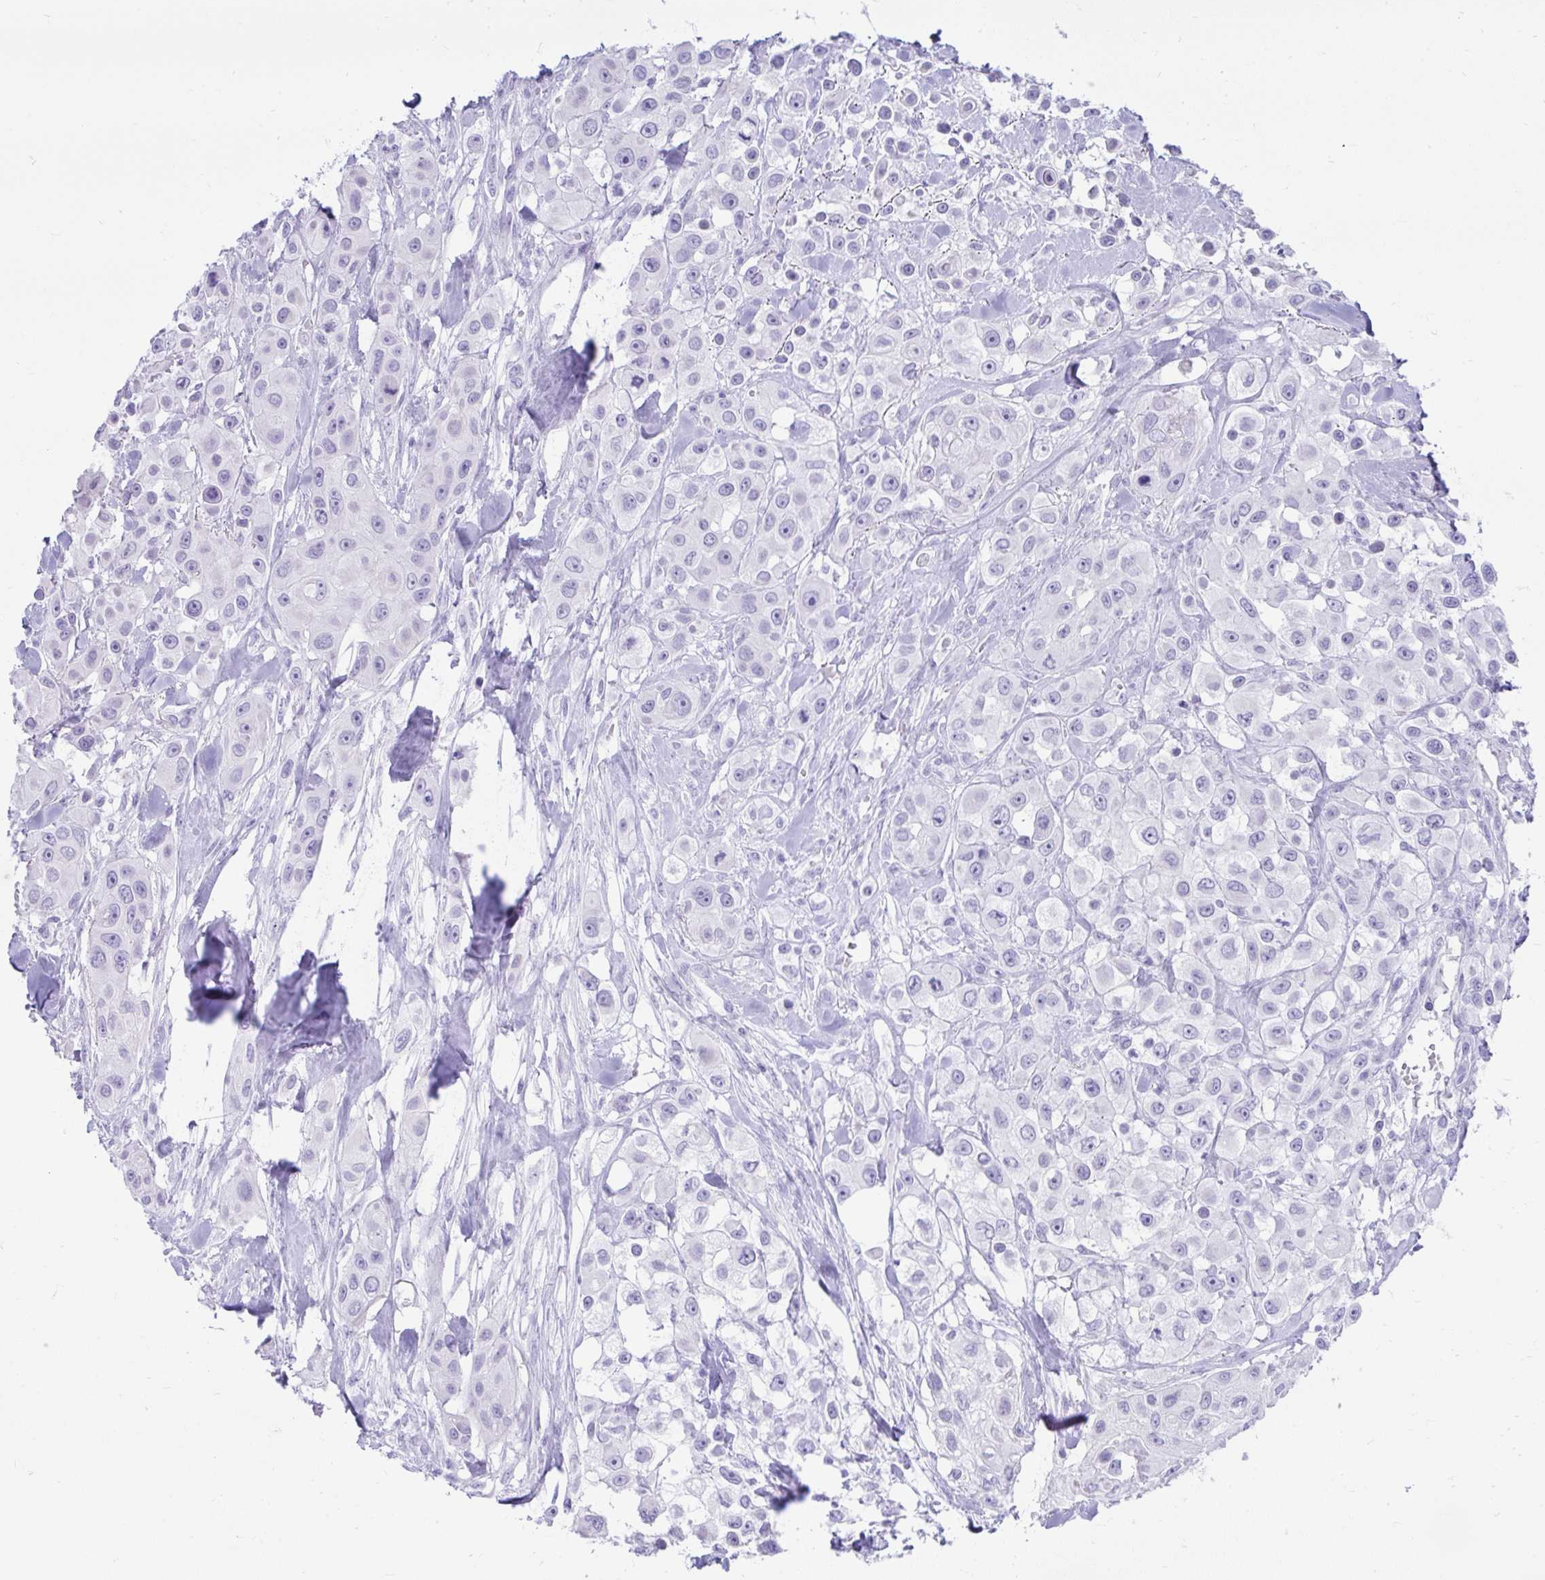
{"staining": {"intensity": "negative", "quantity": "none", "location": "none"}, "tissue": "skin cancer", "cell_type": "Tumor cells", "image_type": "cancer", "snomed": [{"axis": "morphology", "description": "Squamous cell carcinoma, NOS"}, {"axis": "topography", "description": "Skin"}], "caption": "IHC micrograph of human squamous cell carcinoma (skin) stained for a protein (brown), which shows no staining in tumor cells. (DAB (3,3'-diaminobenzidine) immunohistochemistry, high magnification).", "gene": "PSCA", "patient": {"sex": "male", "age": 63}}